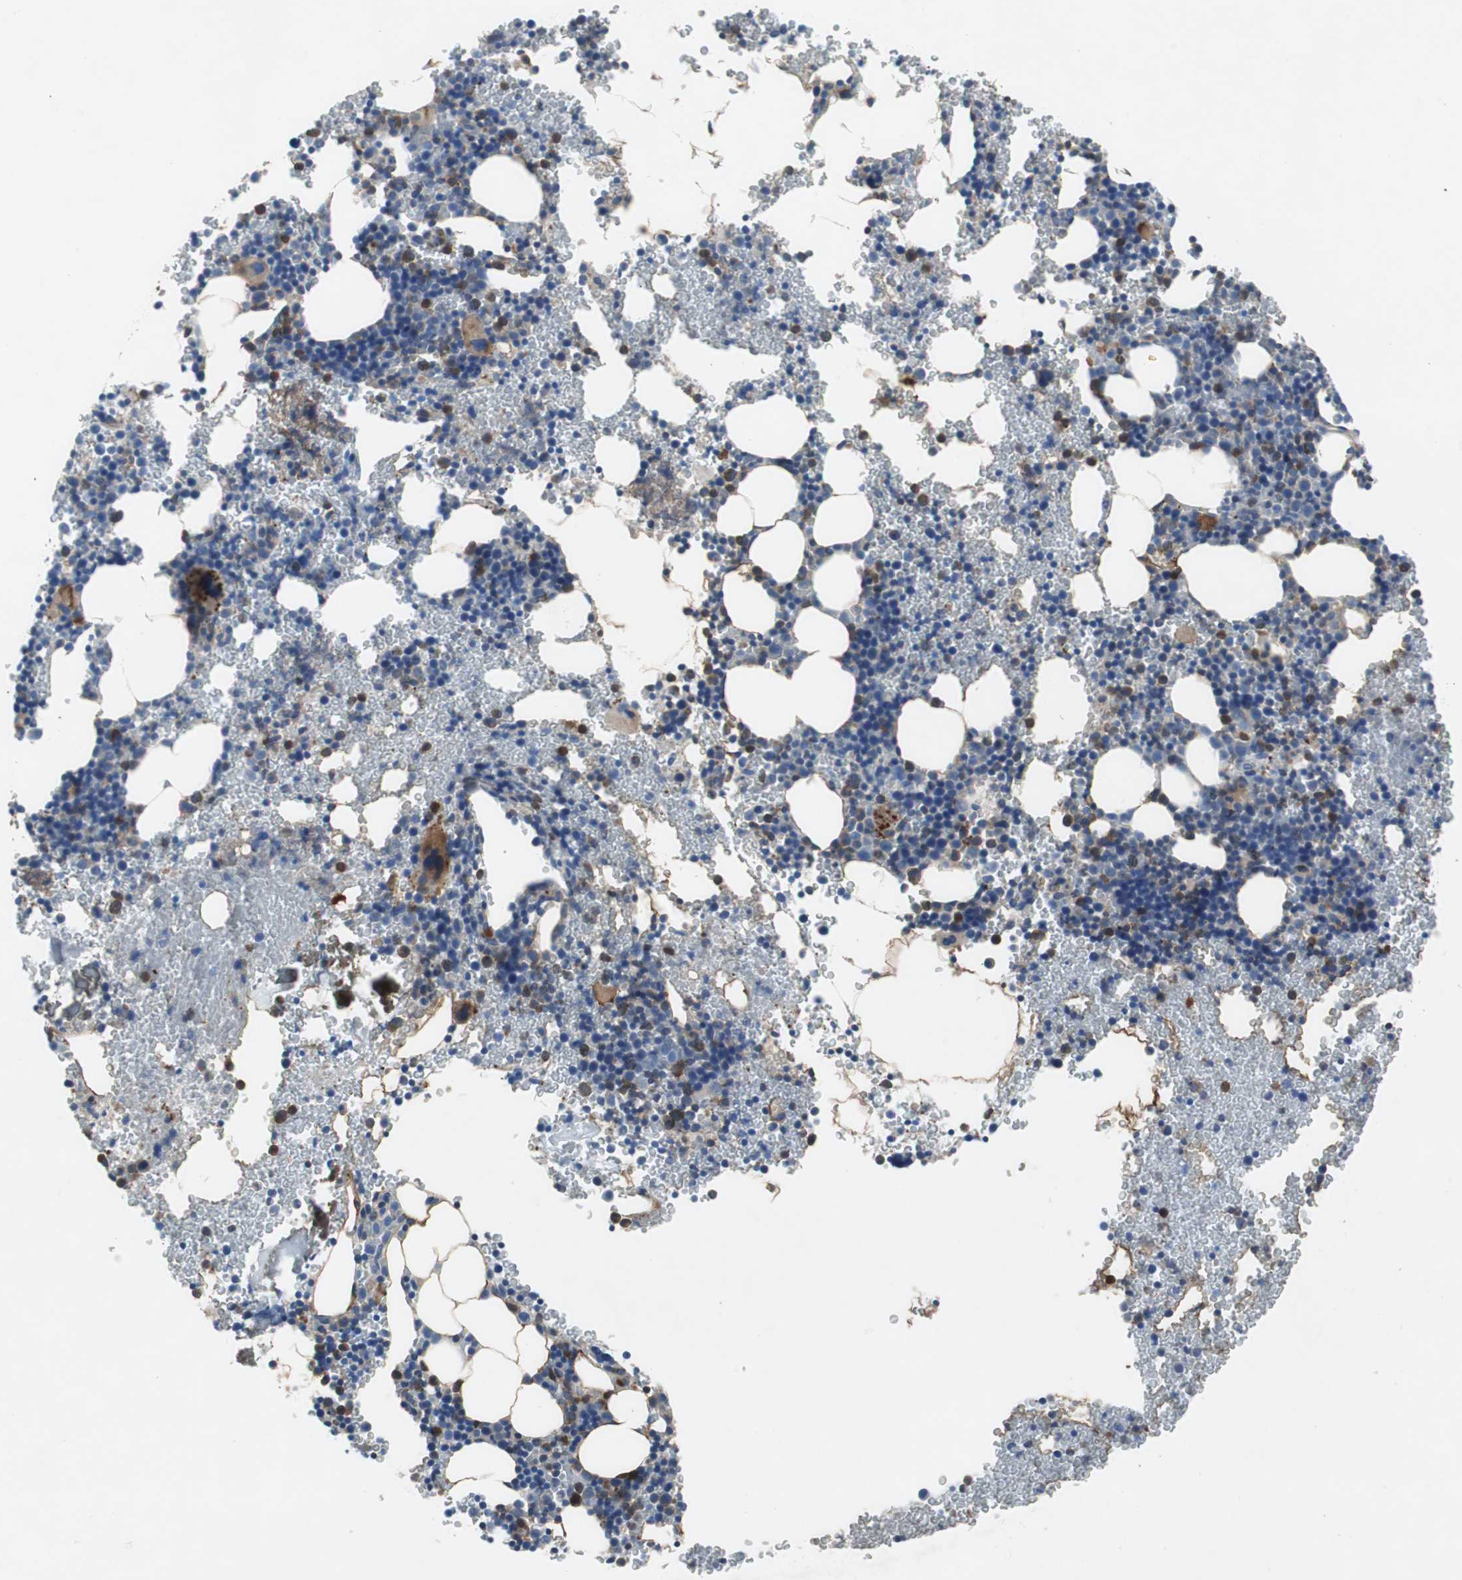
{"staining": {"intensity": "moderate", "quantity": "<25%", "location": "cytoplasmic/membranous"}, "tissue": "bone marrow", "cell_type": "Hematopoietic cells", "image_type": "normal", "snomed": [{"axis": "morphology", "description": "Normal tissue, NOS"}, {"axis": "morphology", "description": "Inflammation, NOS"}, {"axis": "topography", "description": "Bone marrow"}], "caption": "This histopathology image demonstrates immunohistochemistry staining of benign human bone marrow, with low moderate cytoplasmic/membranous expression in about <25% of hematopoietic cells.", "gene": "GYS1", "patient": {"sex": "male", "age": 22}}